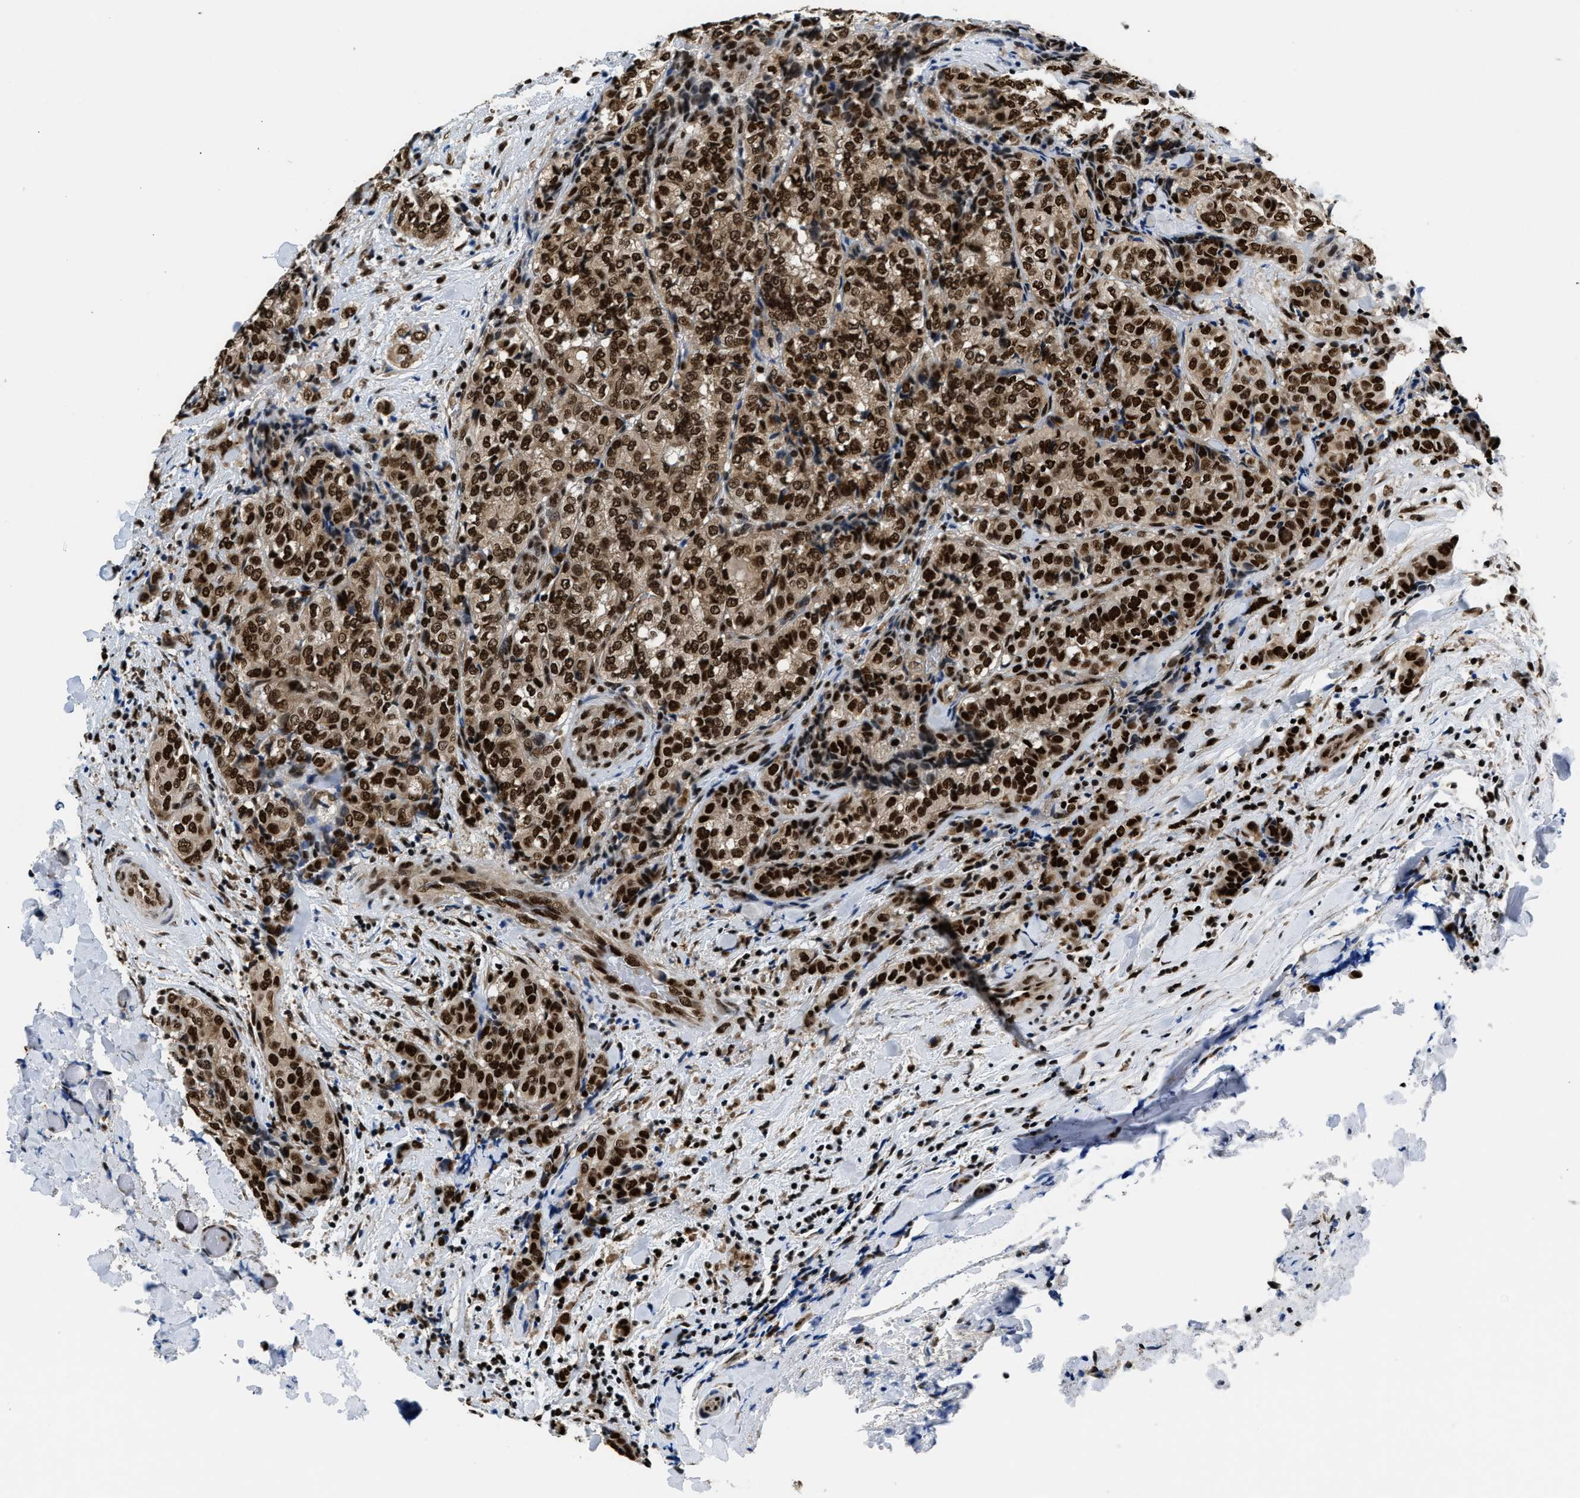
{"staining": {"intensity": "strong", "quantity": ">75%", "location": "cytoplasmic/membranous,nuclear"}, "tissue": "thyroid cancer", "cell_type": "Tumor cells", "image_type": "cancer", "snomed": [{"axis": "morphology", "description": "Normal tissue, NOS"}, {"axis": "morphology", "description": "Papillary adenocarcinoma, NOS"}, {"axis": "topography", "description": "Thyroid gland"}], "caption": "Thyroid cancer stained for a protein shows strong cytoplasmic/membranous and nuclear positivity in tumor cells.", "gene": "CCNDBP1", "patient": {"sex": "female", "age": 30}}